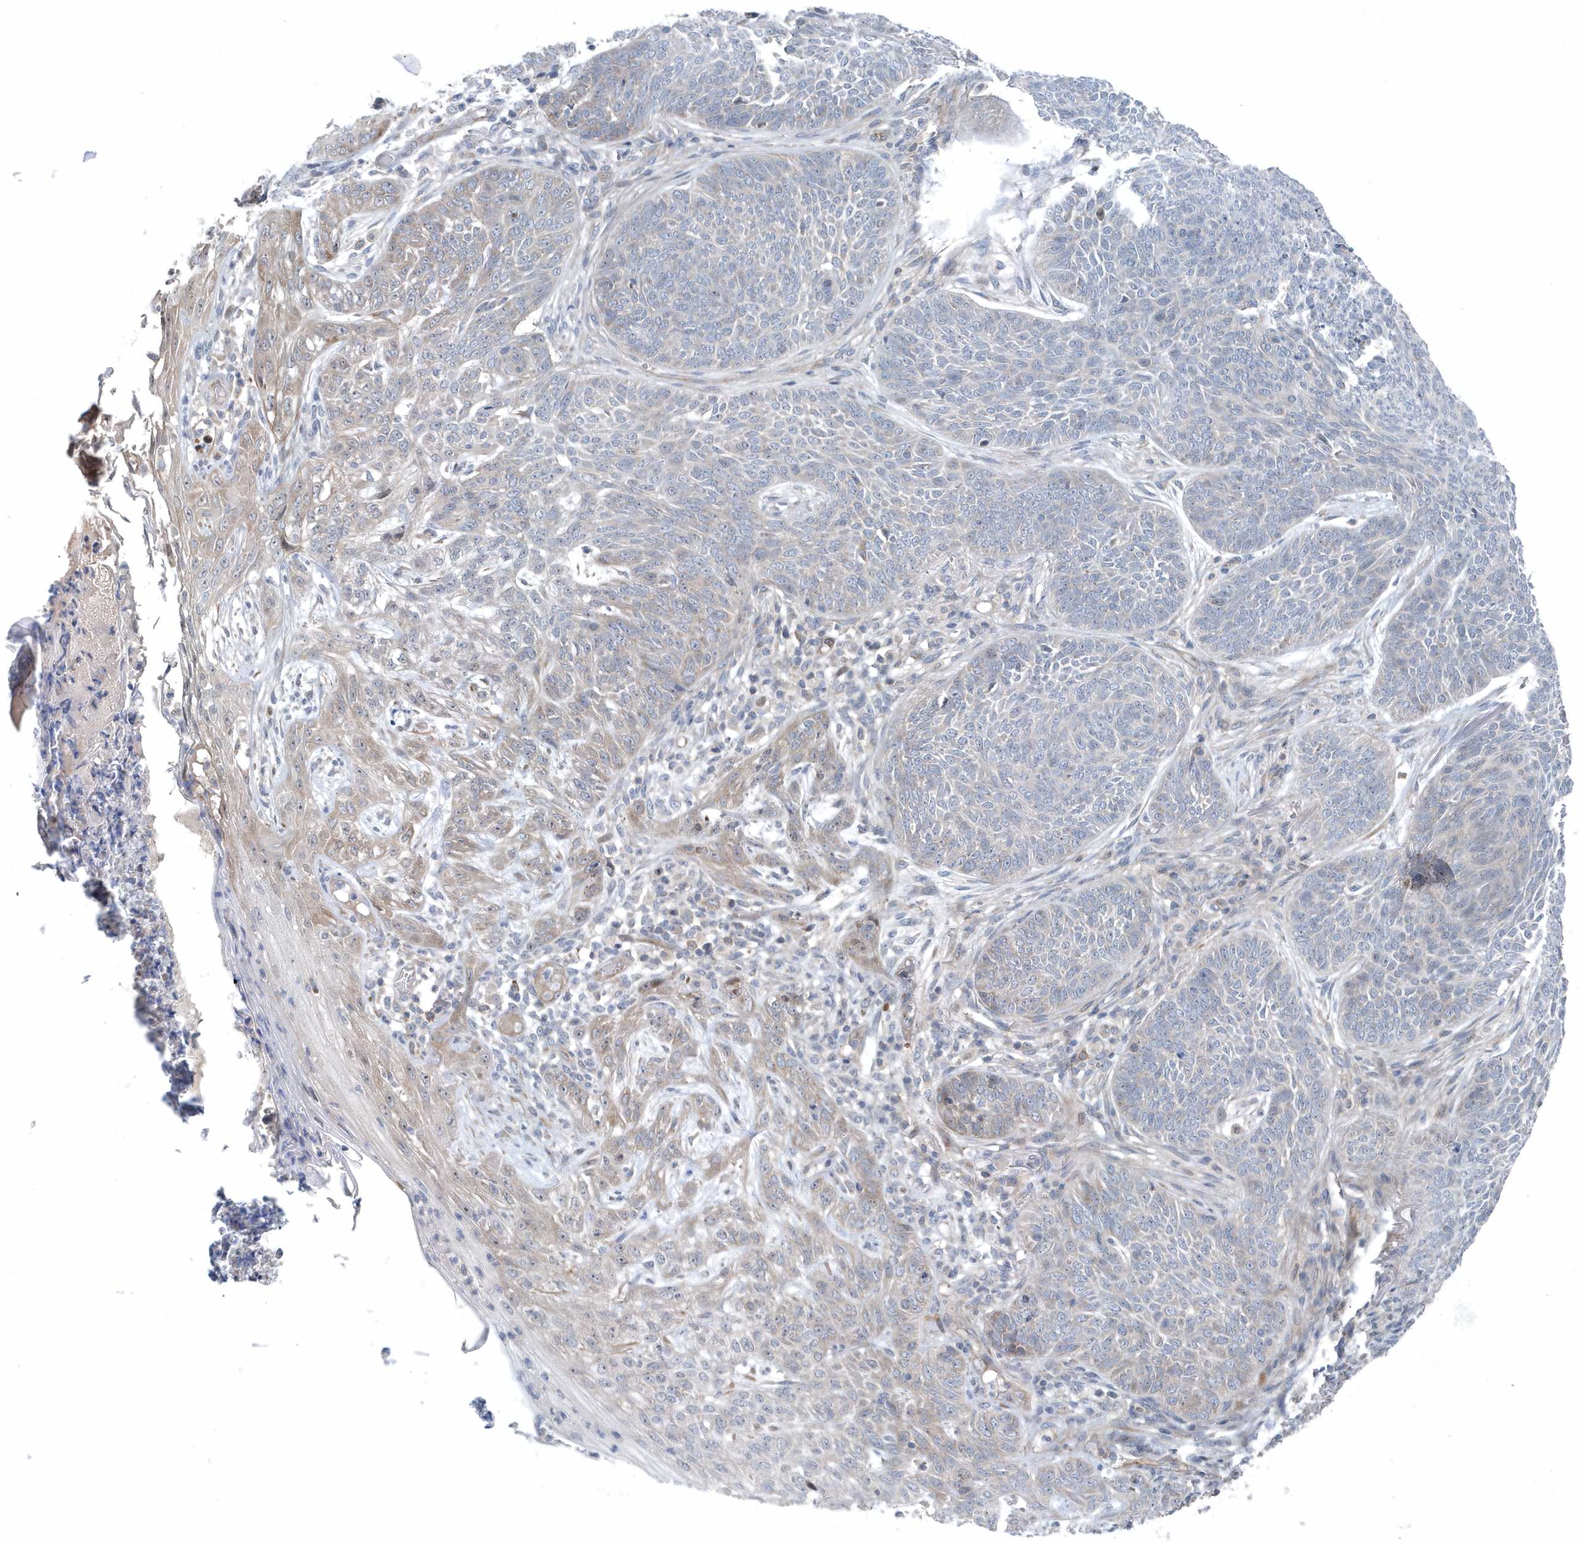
{"staining": {"intensity": "moderate", "quantity": "<25%", "location": "cytoplasmic/membranous"}, "tissue": "skin cancer", "cell_type": "Tumor cells", "image_type": "cancer", "snomed": [{"axis": "morphology", "description": "Basal cell carcinoma"}, {"axis": "topography", "description": "Skin"}], "caption": "Approximately <25% of tumor cells in human skin cancer exhibit moderate cytoplasmic/membranous protein expression as visualized by brown immunohistochemical staining.", "gene": "MCC", "patient": {"sex": "male", "age": 85}}